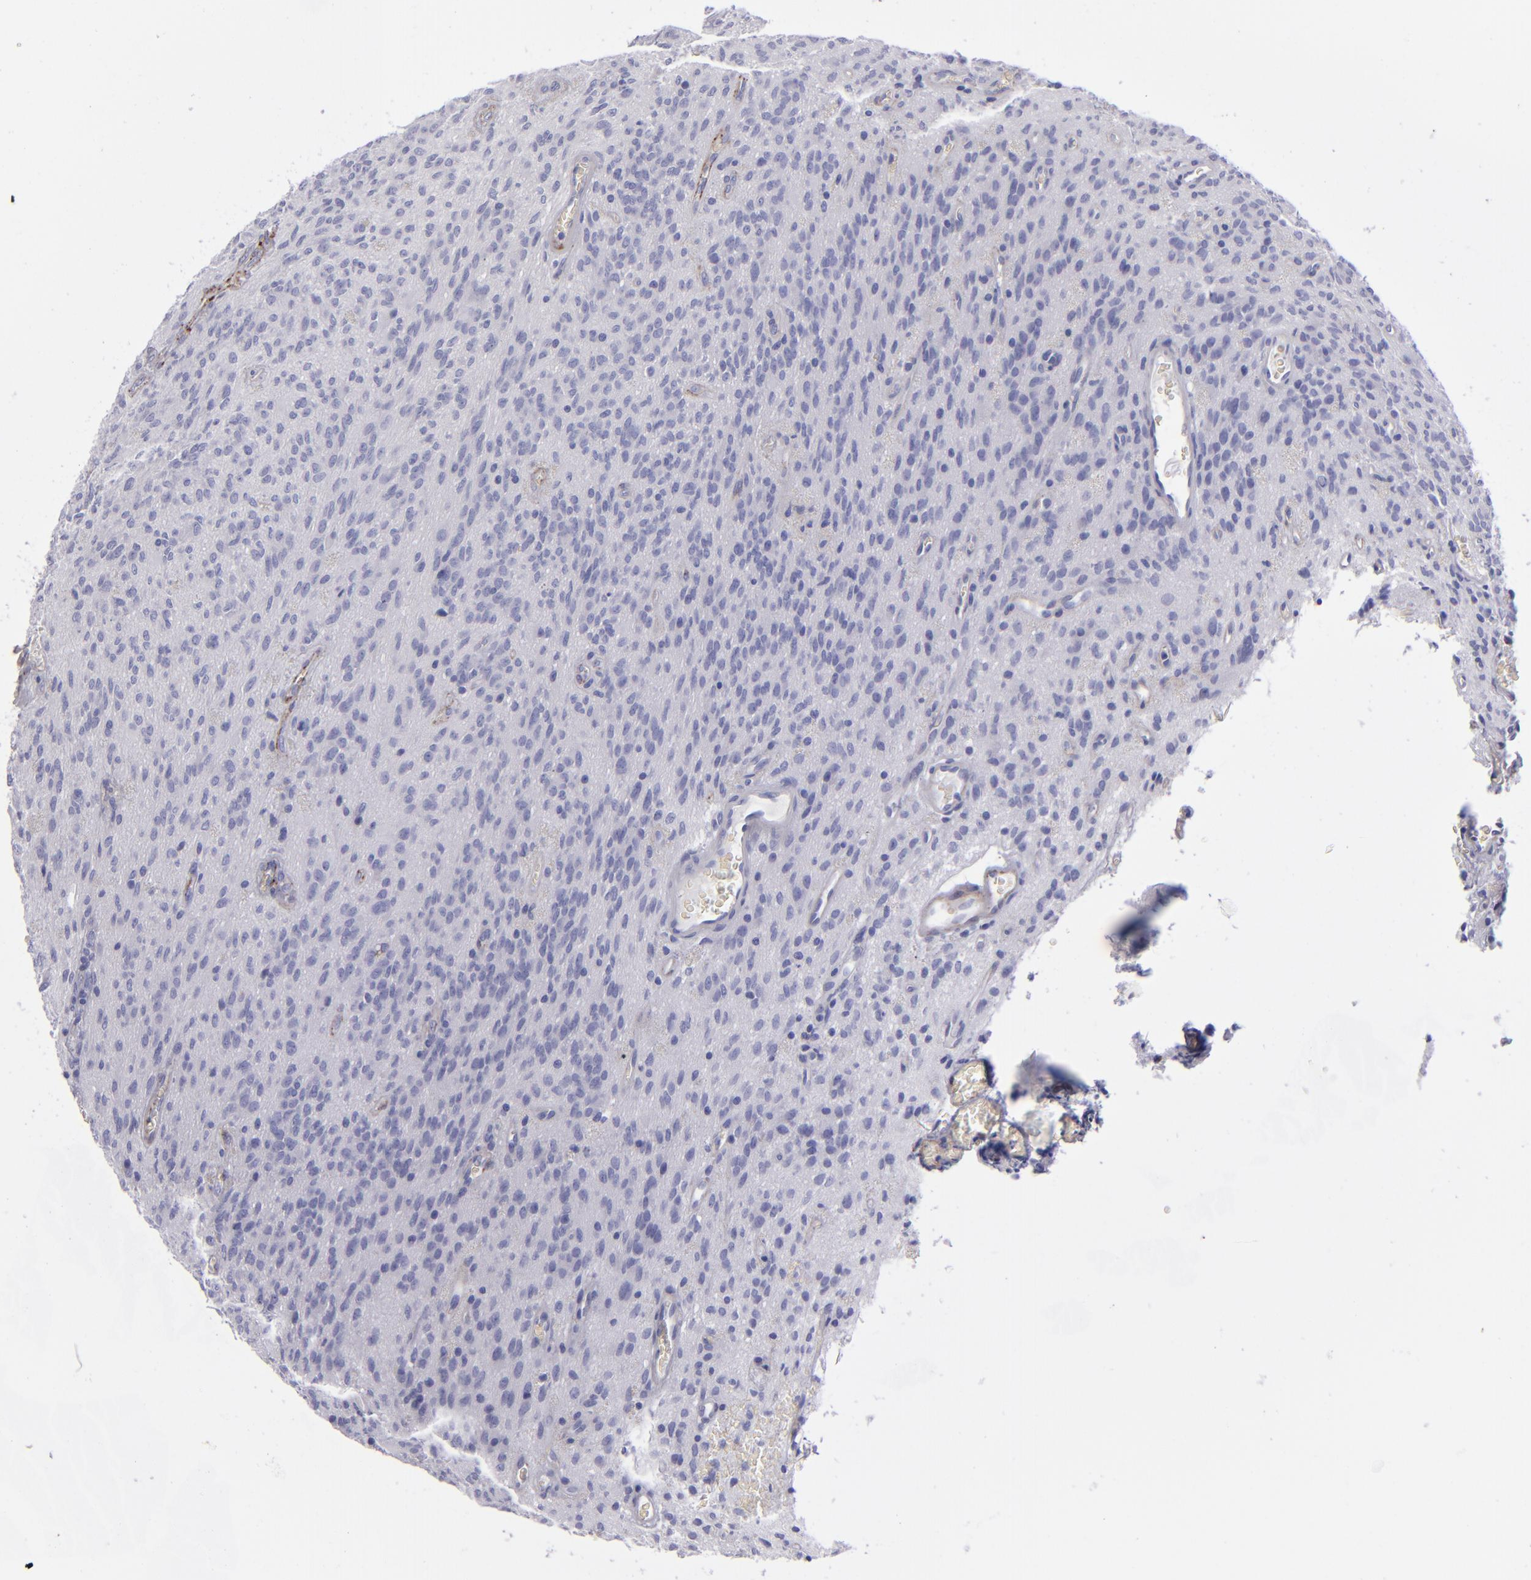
{"staining": {"intensity": "negative", "quantity": "none", "location": "none"}, "tissue": "glioma", "cell_type": "Tumor cells", "image_type": "cancer", "snomed": [{"axis": "morphology", "description": "Glioma, malignant, Low grade"}, {"axis": "topography", "description": "Brain"}], "caption": "IHC micrograph of malignant low-grade glioma stained for a protein (brown), which demonstrates no positivity in tumor cells.", "gene": "ANPEP", "patient": {"sex": "female", "age": 15}}